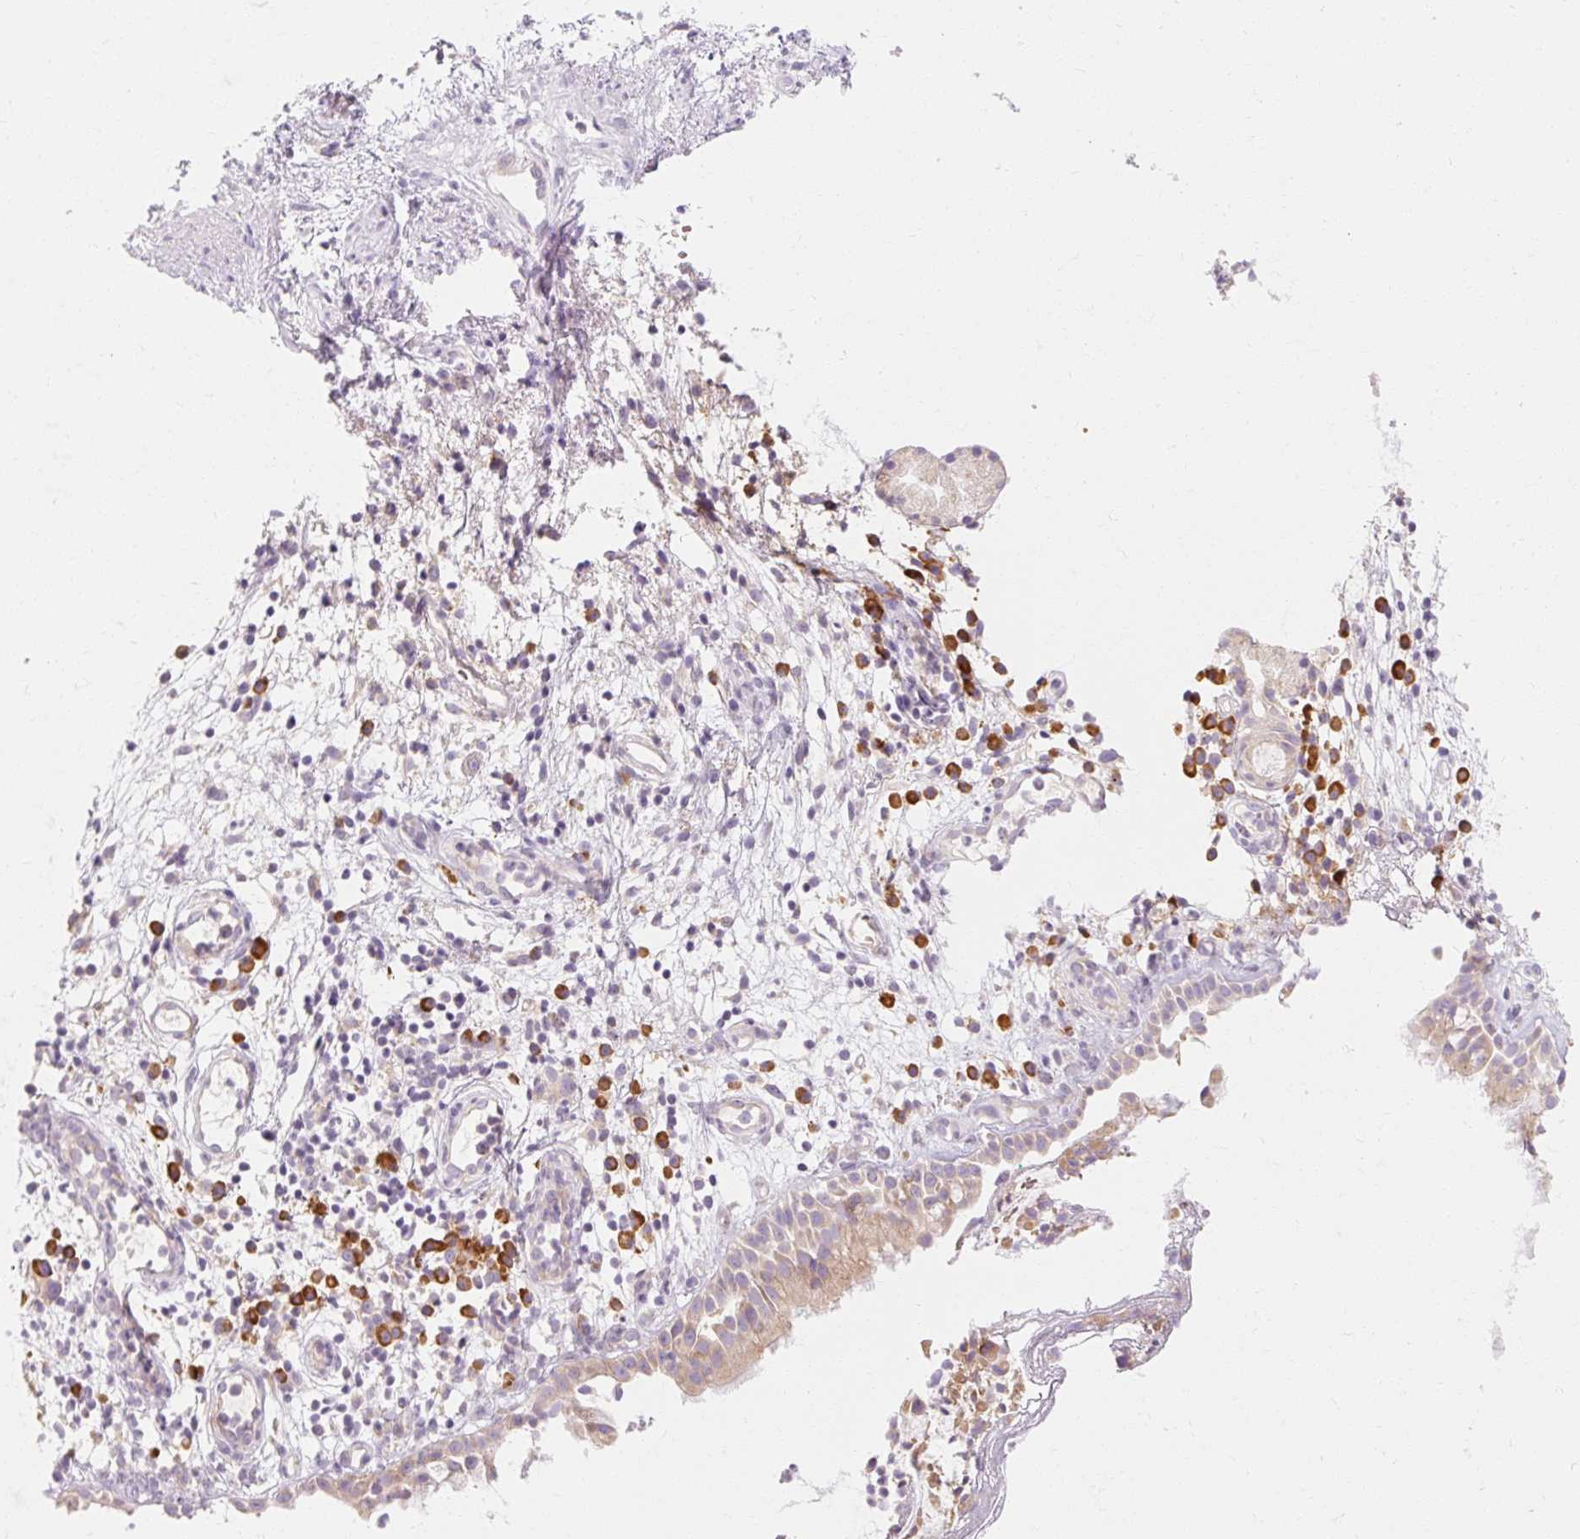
{"staining": {"intensity": "weak", "quantity": "<25%", "location": "cytoplasmic/membranous"}, "tissue": "nasopharynx", "cell_type": "Respiratory epithelial cells", "image_type": "normal", "snomed": [{"axis": "morphology", "description": "Normal tissue, NOS"}, {"axis": "morphology", "description": "Inflammation, NOS"}, {"axis": "topography", "description": "Nasopharynx"}], "caption": "Normal nasopharynx was stained to show a protein in brown. There is no significant positivity in respiratory epithelial cells.", "gene": "MYO1D", "patient": {"sex": "male", "age": 54}}